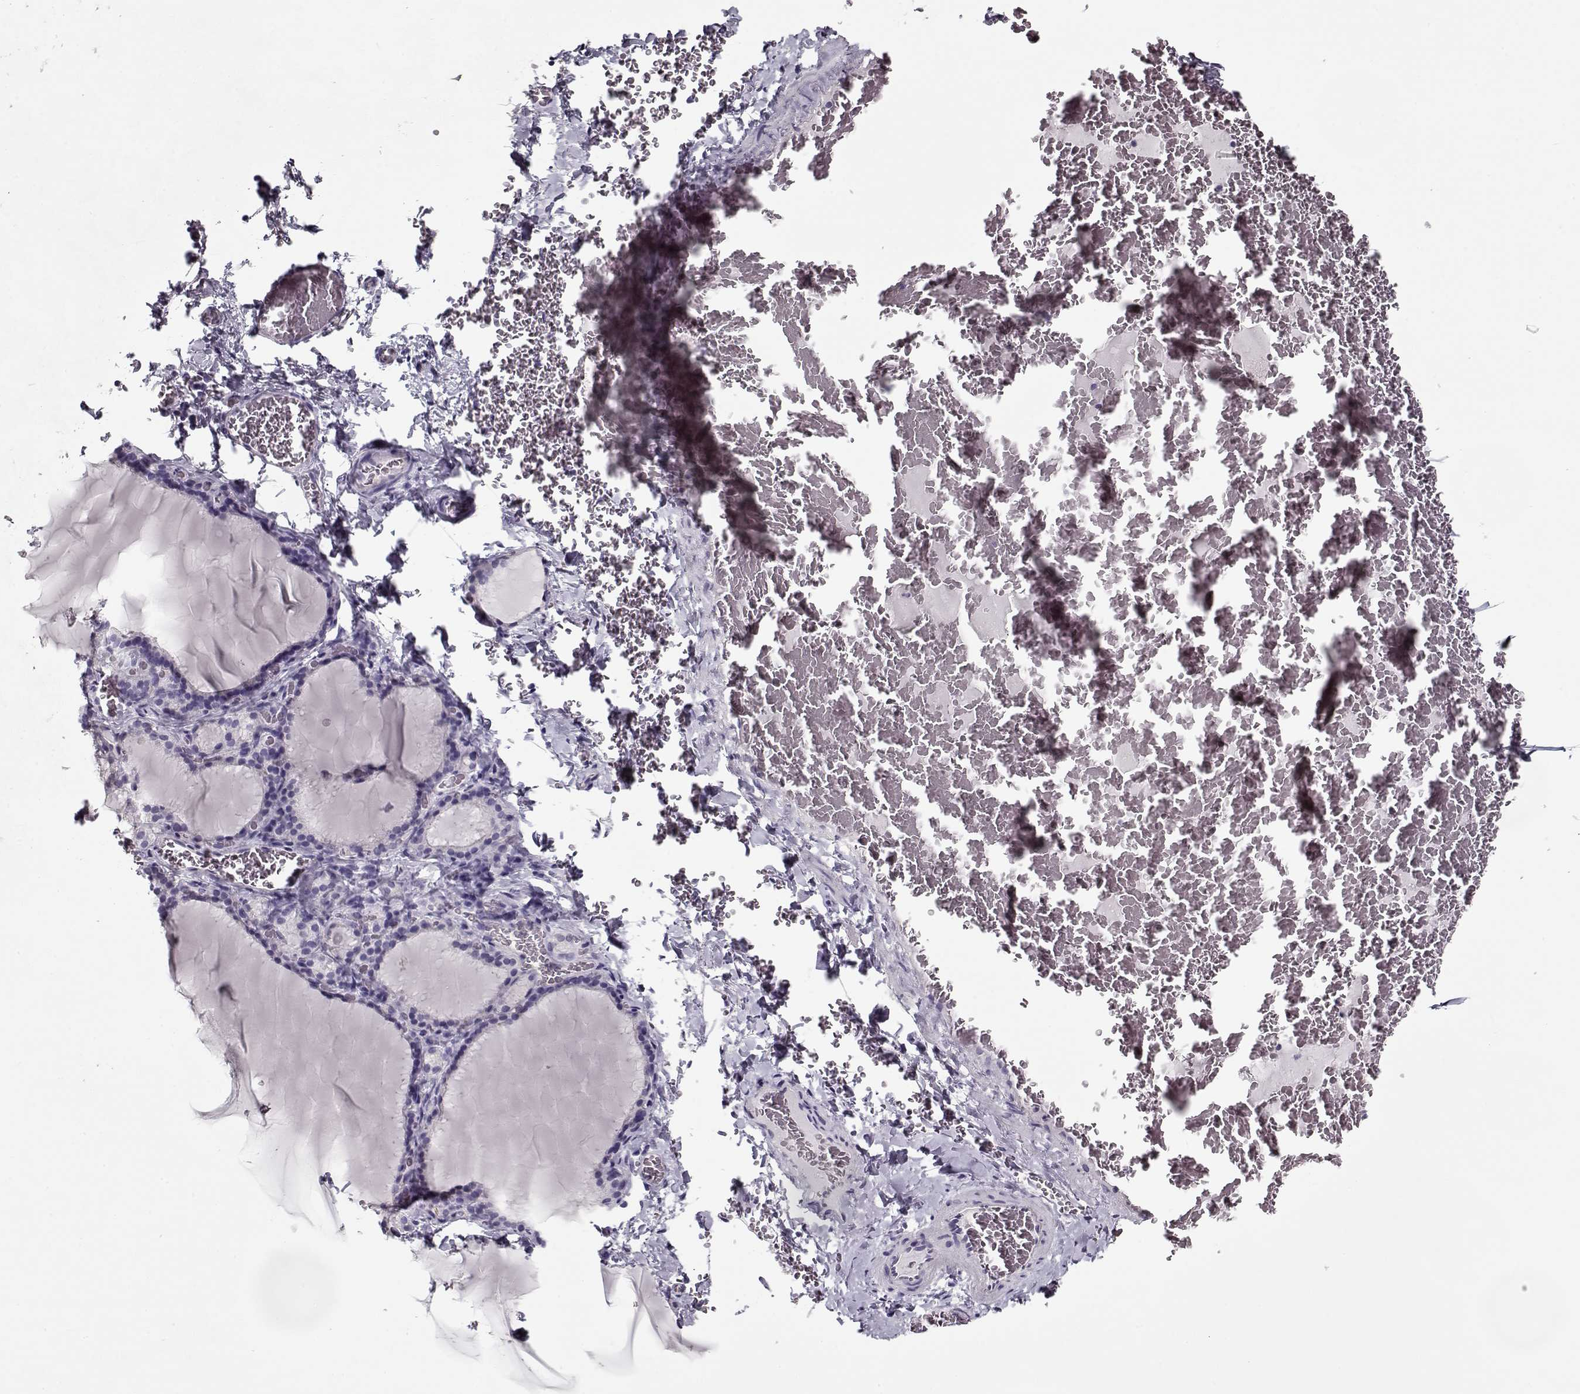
{"staining": {"intensity": "negative", "quantity": "none", "location": "none"}, "tissue": "thyroid gland", "cell_type": "Glandular cells", "image_type": "normal", "snomed": [{"axis": "morphology", "description": "Normal tissue, NOS"}, {"axis": "morphology", "description": "Hyperplasia, NOS"}, {"axis": "topography", "description": "Thyroid gland"}], "caption": "Immunohistochemistry micrograph of benign thyroid gland: human thyroid gland stained with DAB demonstrates no significant protein expression in glandular cells.", "gene": "CCDC136", "patient": {"sex": "female", "age": 27}}